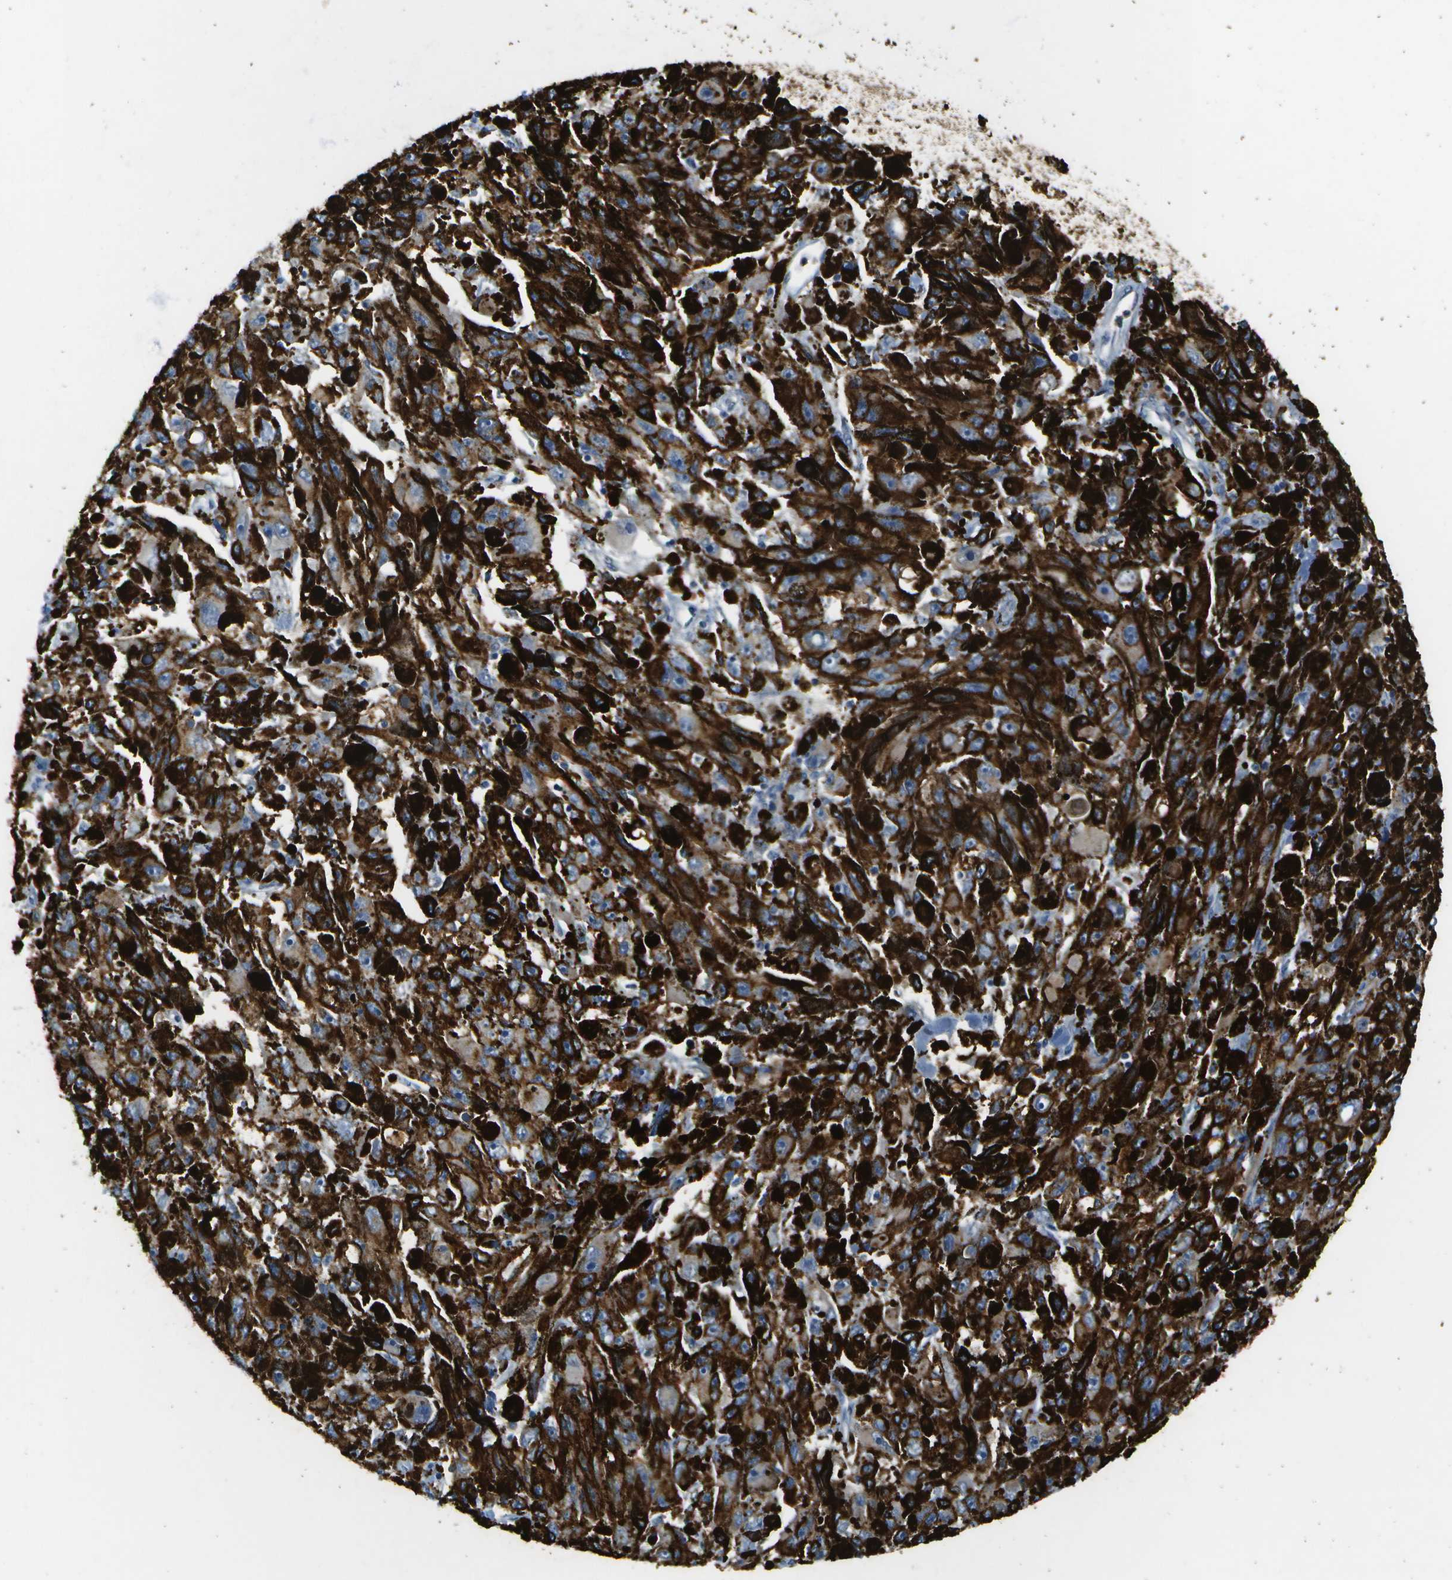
{"staining": {"intensity": "weak", "quantity": ">75%", "location": "cytoplasmic/membranous"}, "tissue": "melanoma", "cell_type": "Tumor cells", "image_type": "cancer", "snomed": [{"axis": "morphology", "description": "Malignant melanoma, NOS"}, {"axis": "topography", "description": "Skin"}], "caption": "Malignant melanoma tissue exhibits weak cytoplasmic/membranous staining in about >75% of tumor cells", "gene": "KCTD3", "patient": {"sex": "female", "age": 104}}